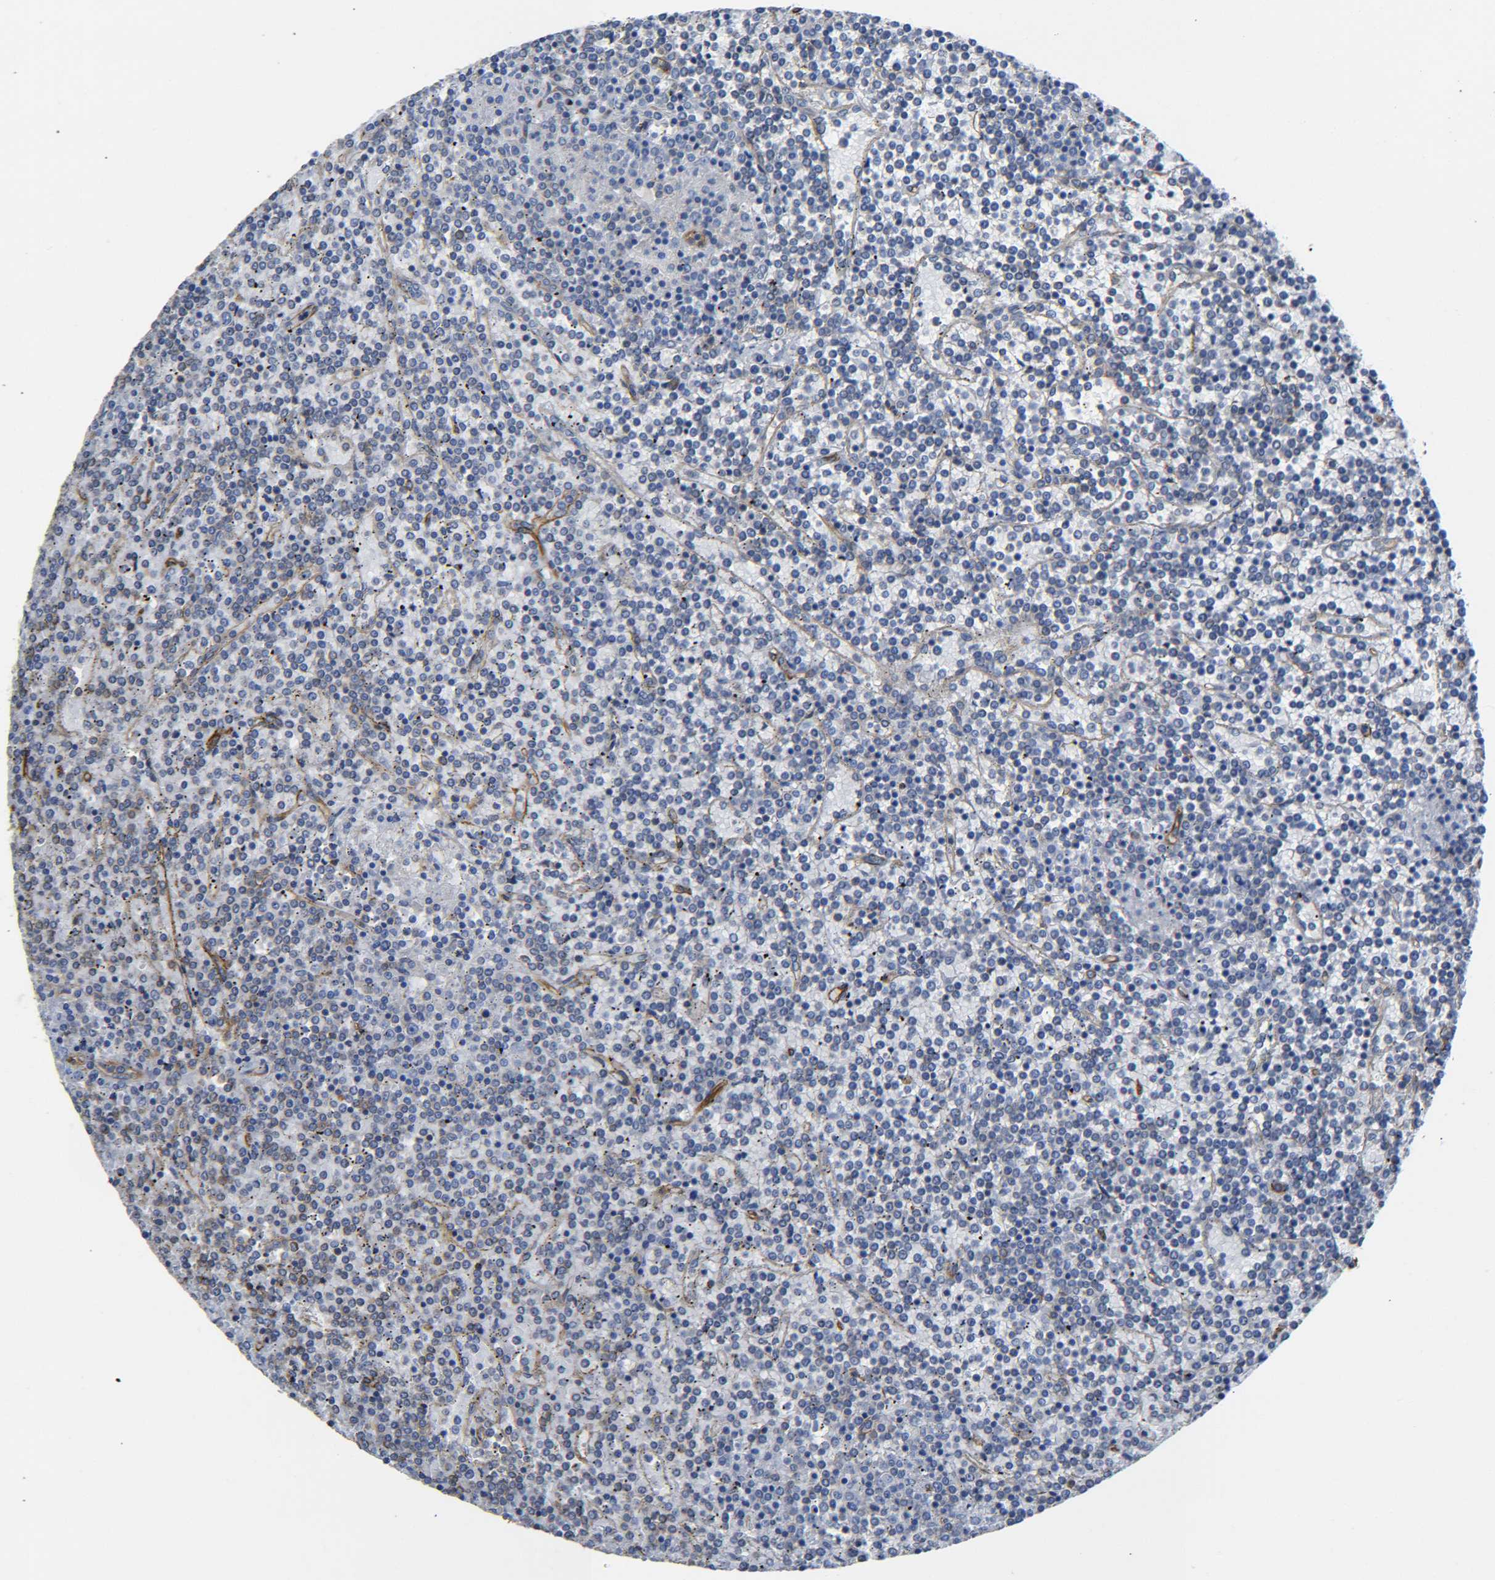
{"staining": {"intensity": "negative", "quantity": "none", "location": "none"}, "tissue": "lymphoma", "cell_type": "Tumor cells", "image_type": "cancer", "snomed": [{"axis": "morphology", "description": "Malignant lymphoma, non-Hodgkin's type, Low grade"}, {"axis": "topography", "description": "Spleen"}], "caption": "This is a histopathology image of IHC staining of low-grade malignant lymphoma, non-Hodgkin's type, which shows no staining in tumor cells.", "gene": "SPTBN1", "patient": {"sex": "female", "age": 19}}